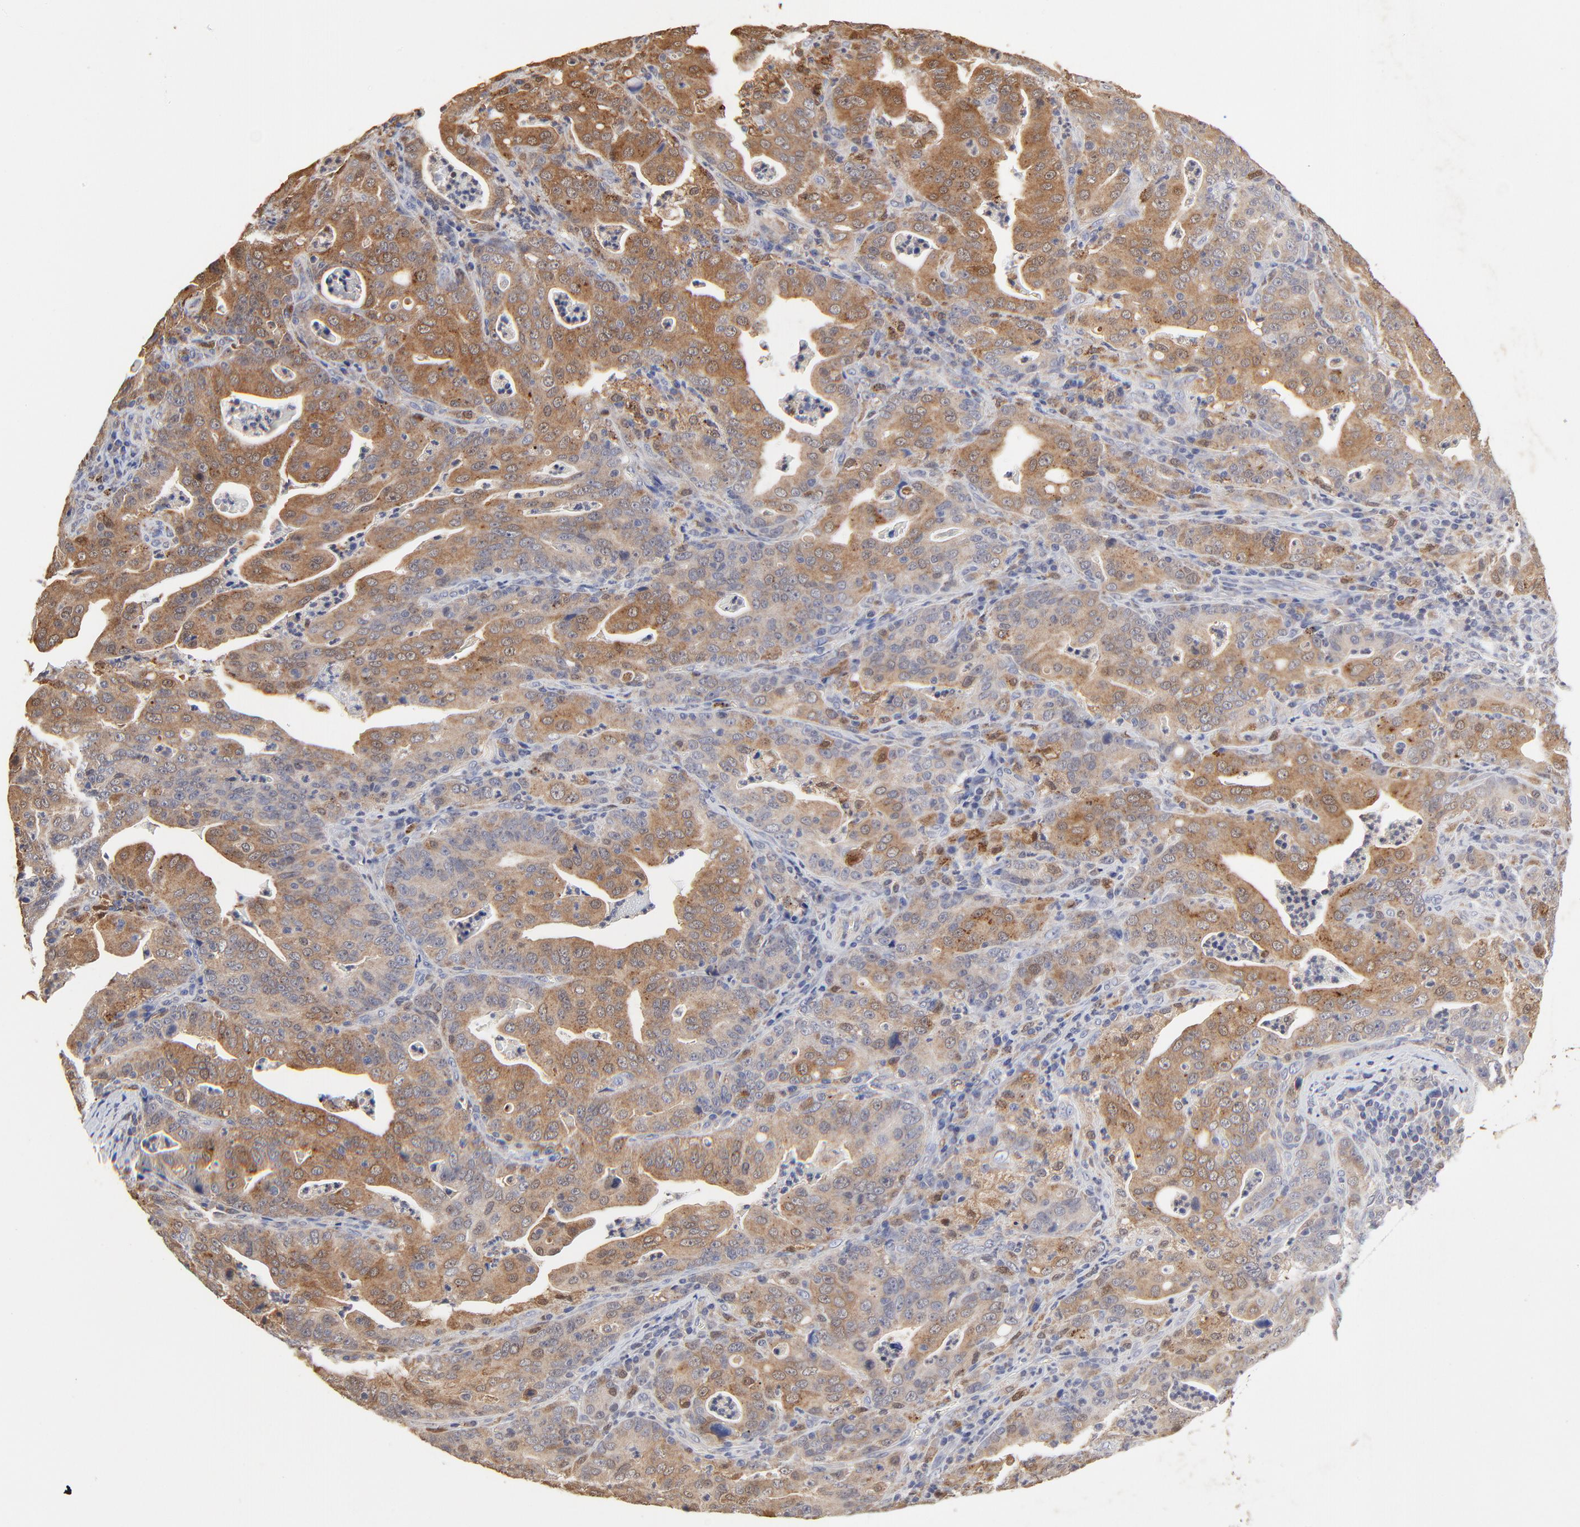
{"staining": {"intensity": "strong", "quantity": ">75%", "location": "cytoplasmic/membranous"}, "tissue": "stomach cancer", "cell_type": "Tumor cells", "image_type": "cancer", "snomed": [{"axis": "morphology", "description": "Adenocarcinoma, NOS"}, {"axis": "topography", "description": "Stomach, upper"}], "caption": "A high-resolution micrograph shows immunohistochemistry staining of adenocarcinoma (stomach), which reveals strong cytoplasmic/membranous expression in approximately >75% of tumor cells.", "gene": "LGALS3", "patient": {"sex": "female", "age": 50}}